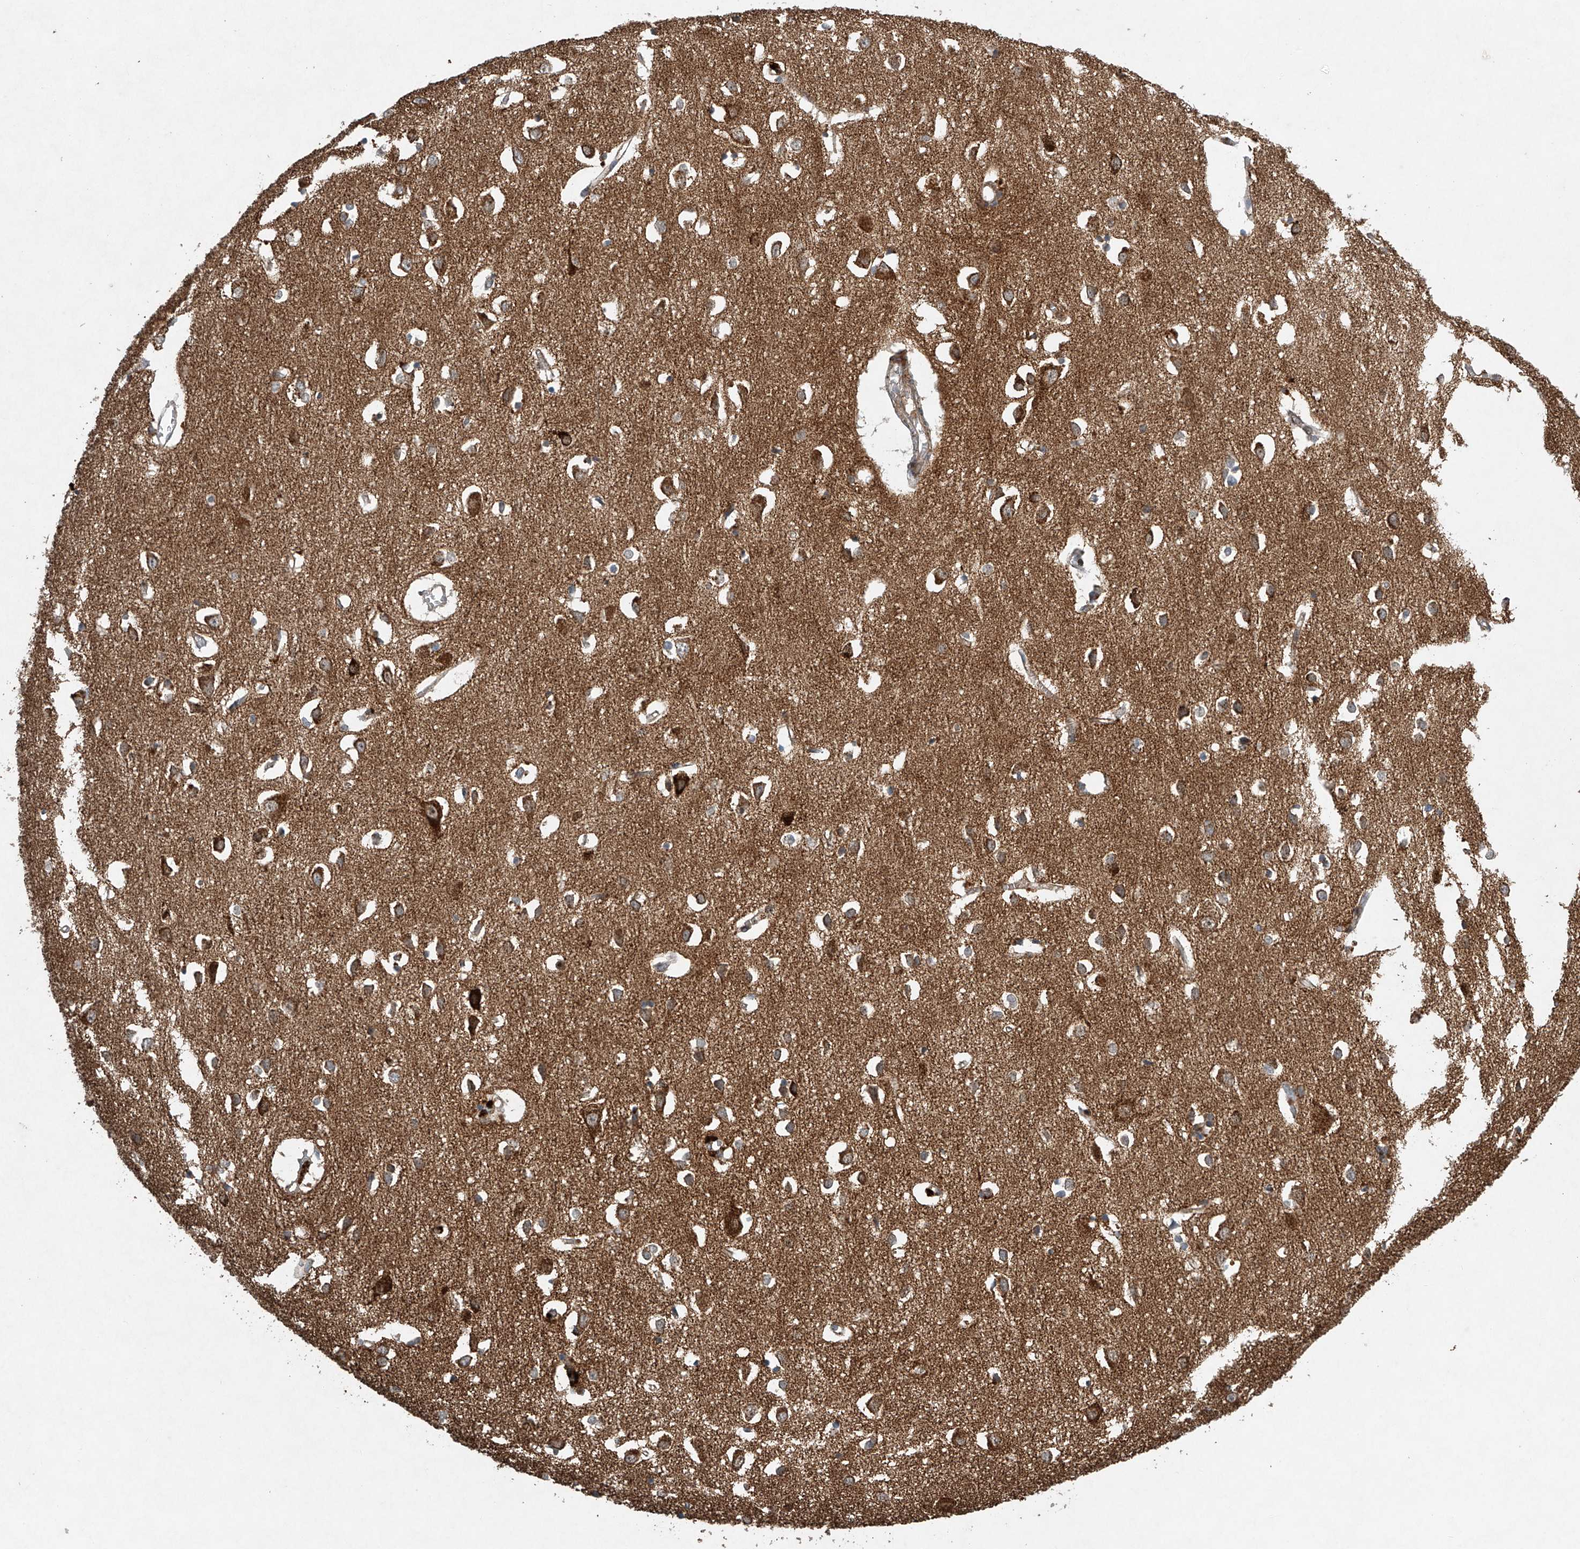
{"staining": {"intensity": "weak", "quantity": ">75%", "location": "cytoplasmic/membranous"}, "tissue": "cerebral cortex", "cell_type": "Endothelial cells", "image_type": "normal", "snomed": [{"axis": "morphology", "description": "Normal tissue, NOS"}, {"axis": "topography", "description": "Cerebral cortex"}], "caption": "Immunohistochemistry of normal human cerebral cortex reveals low levels of weak cytoplasmic/membranous staining in approximately >75% of endothelial cells.", "gene": "DCAF11", "patient": {"sex": "female", "age": 64}}